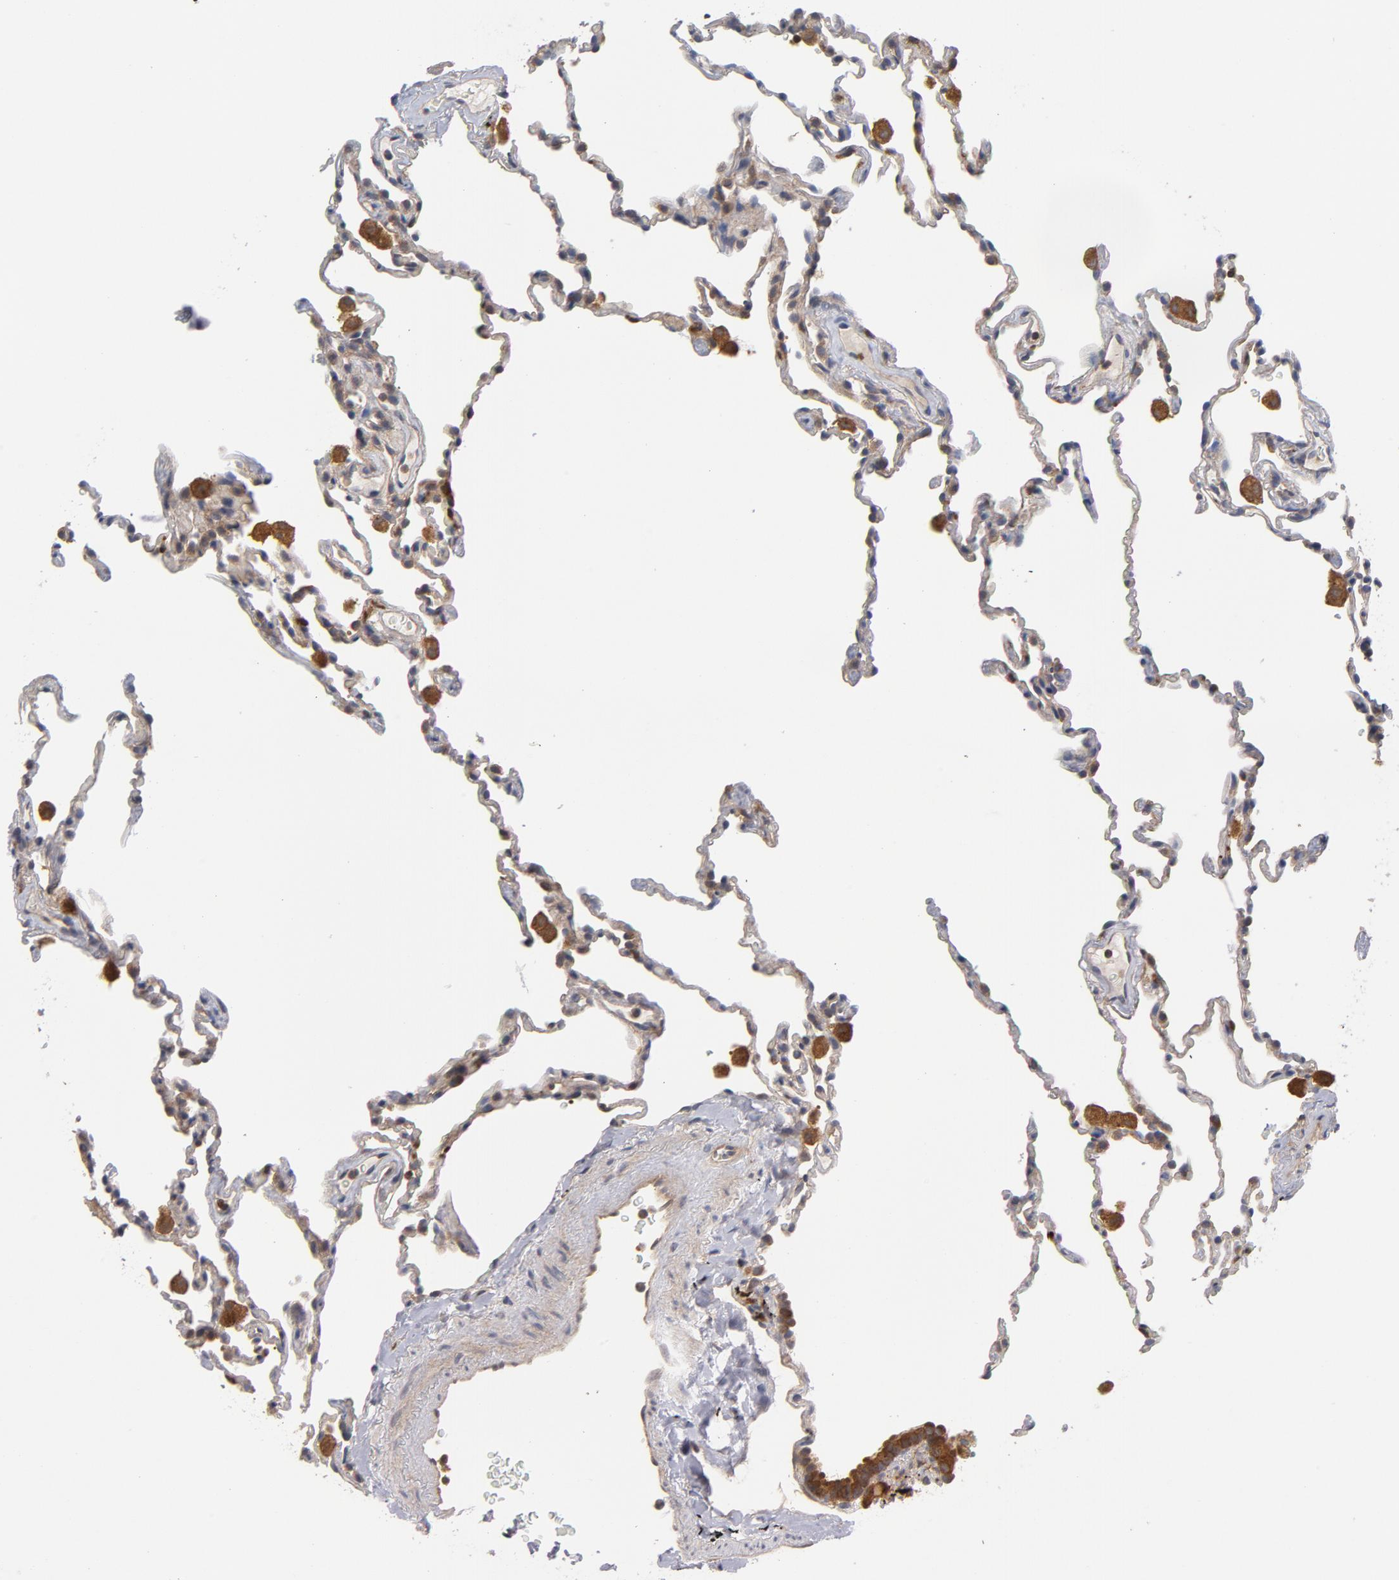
{"staining": {"intensity": "negative", "quantity": "none", "location": "none"}, "tissue": "lung", "cell_type": "Alveolar cells", "image_type": "normal", "snomed": [{"axis": "morphology", "description": "Normal tissue, NOS"}, {"axis": "morphology", "description": "Soft tissue tumor metastatic"}, {"axis": "topography", "description": "Lung"}], "caption": "Immunohistochemistry (IHC) image of benign lung stained for a protein (brown), which exhibits no positivity in alveolar cells.", "gene": "TRADD", "patient": {"sex": "male", "age": 59}}